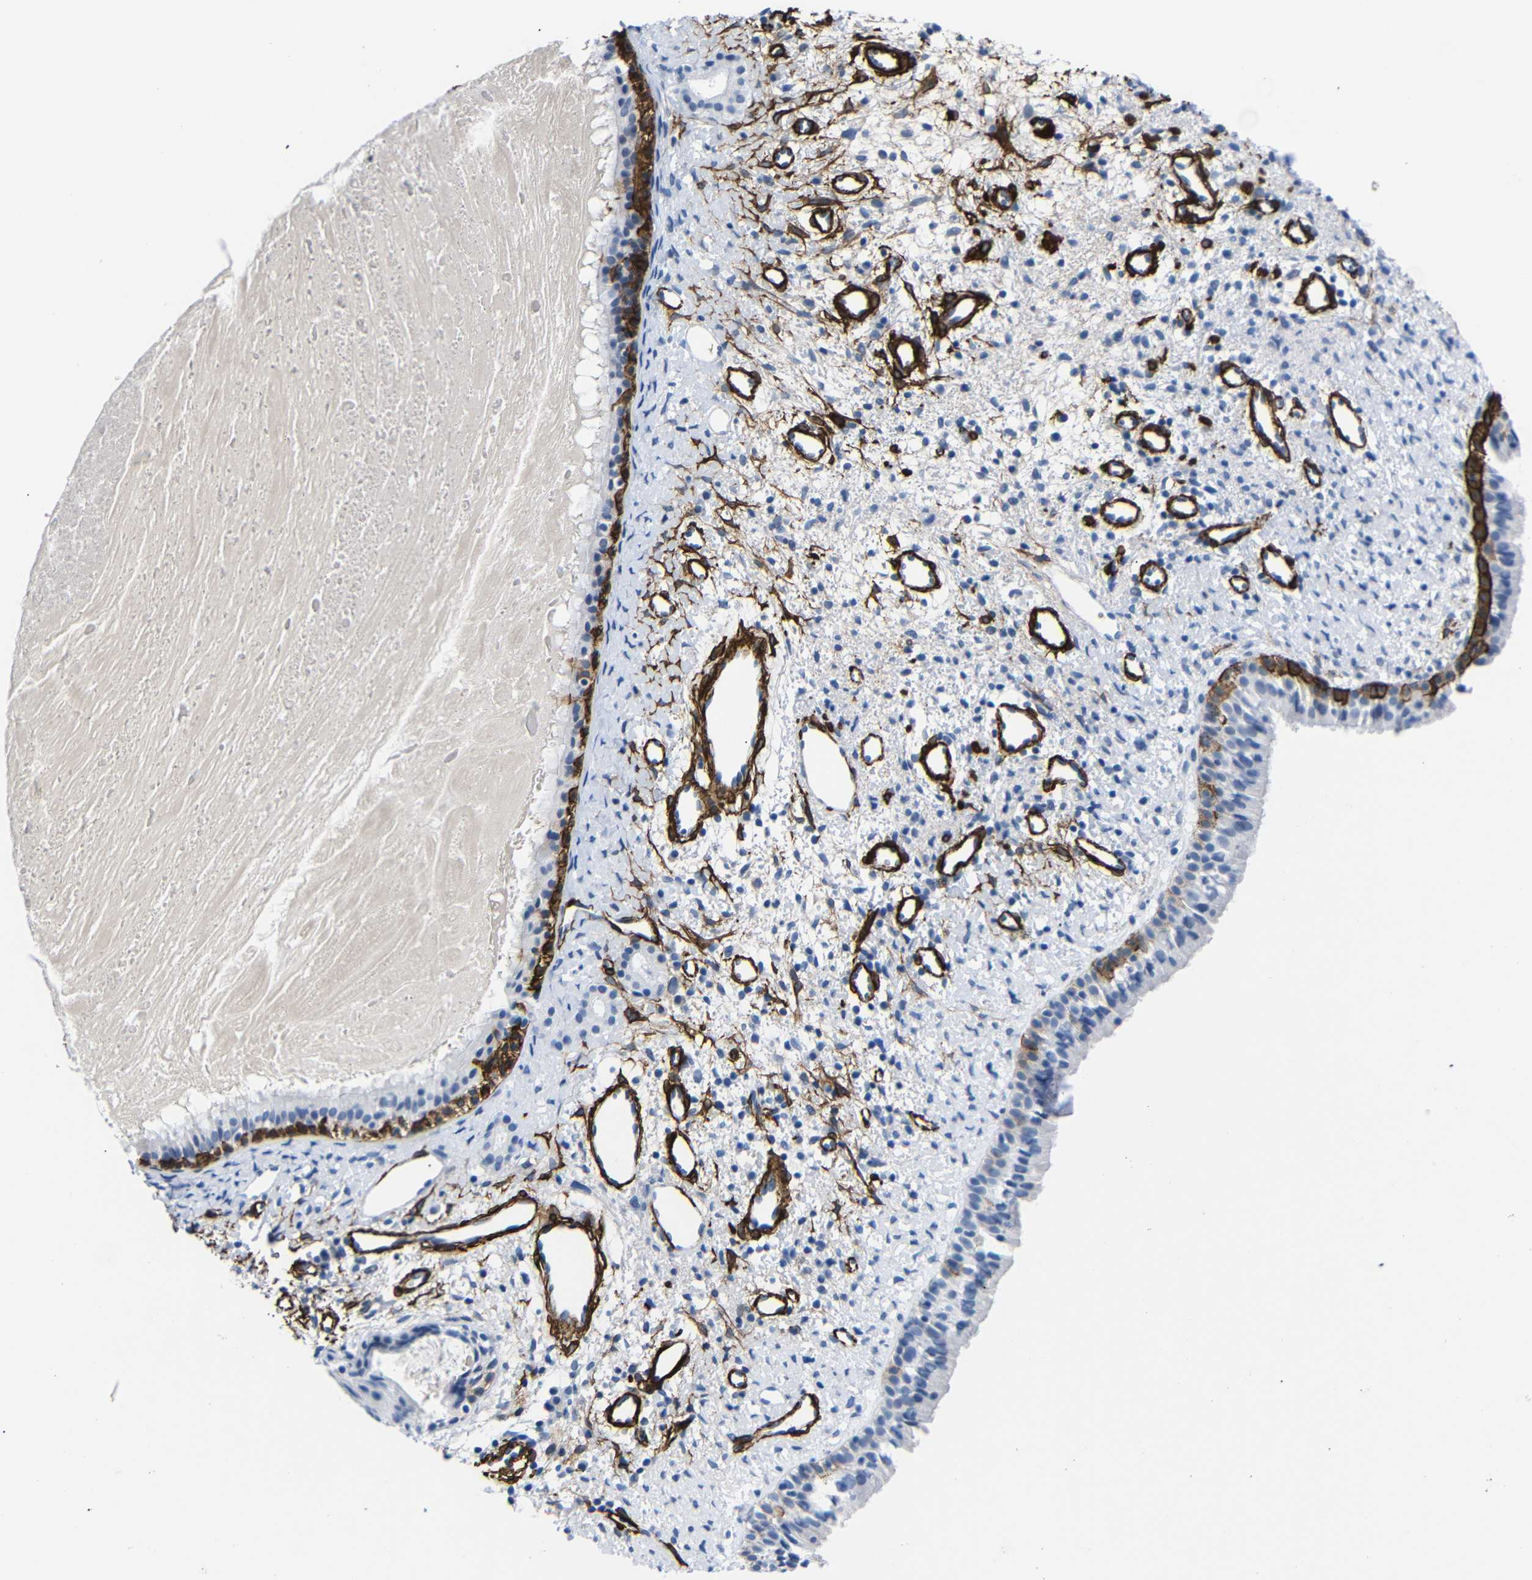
{"staining": {"intensity": "negative", "quantity": "none", "location": "none"}, "tissue": "nasopharynx", "cell_type": "Respiratory epithelial cells", "image_type": "normal", "snomed": [{"axis": "morphology", "description": "Normal tissue, NOS"}, {"axis": "topography", "description": "Nasopharynx"}], "caption": "The photomicrograph demonstrates no significant positivity in respiratory epithelial cells of nasopharynx.", "gene": "ACTA2", "patient": {"sex": "male", "age": 22}}